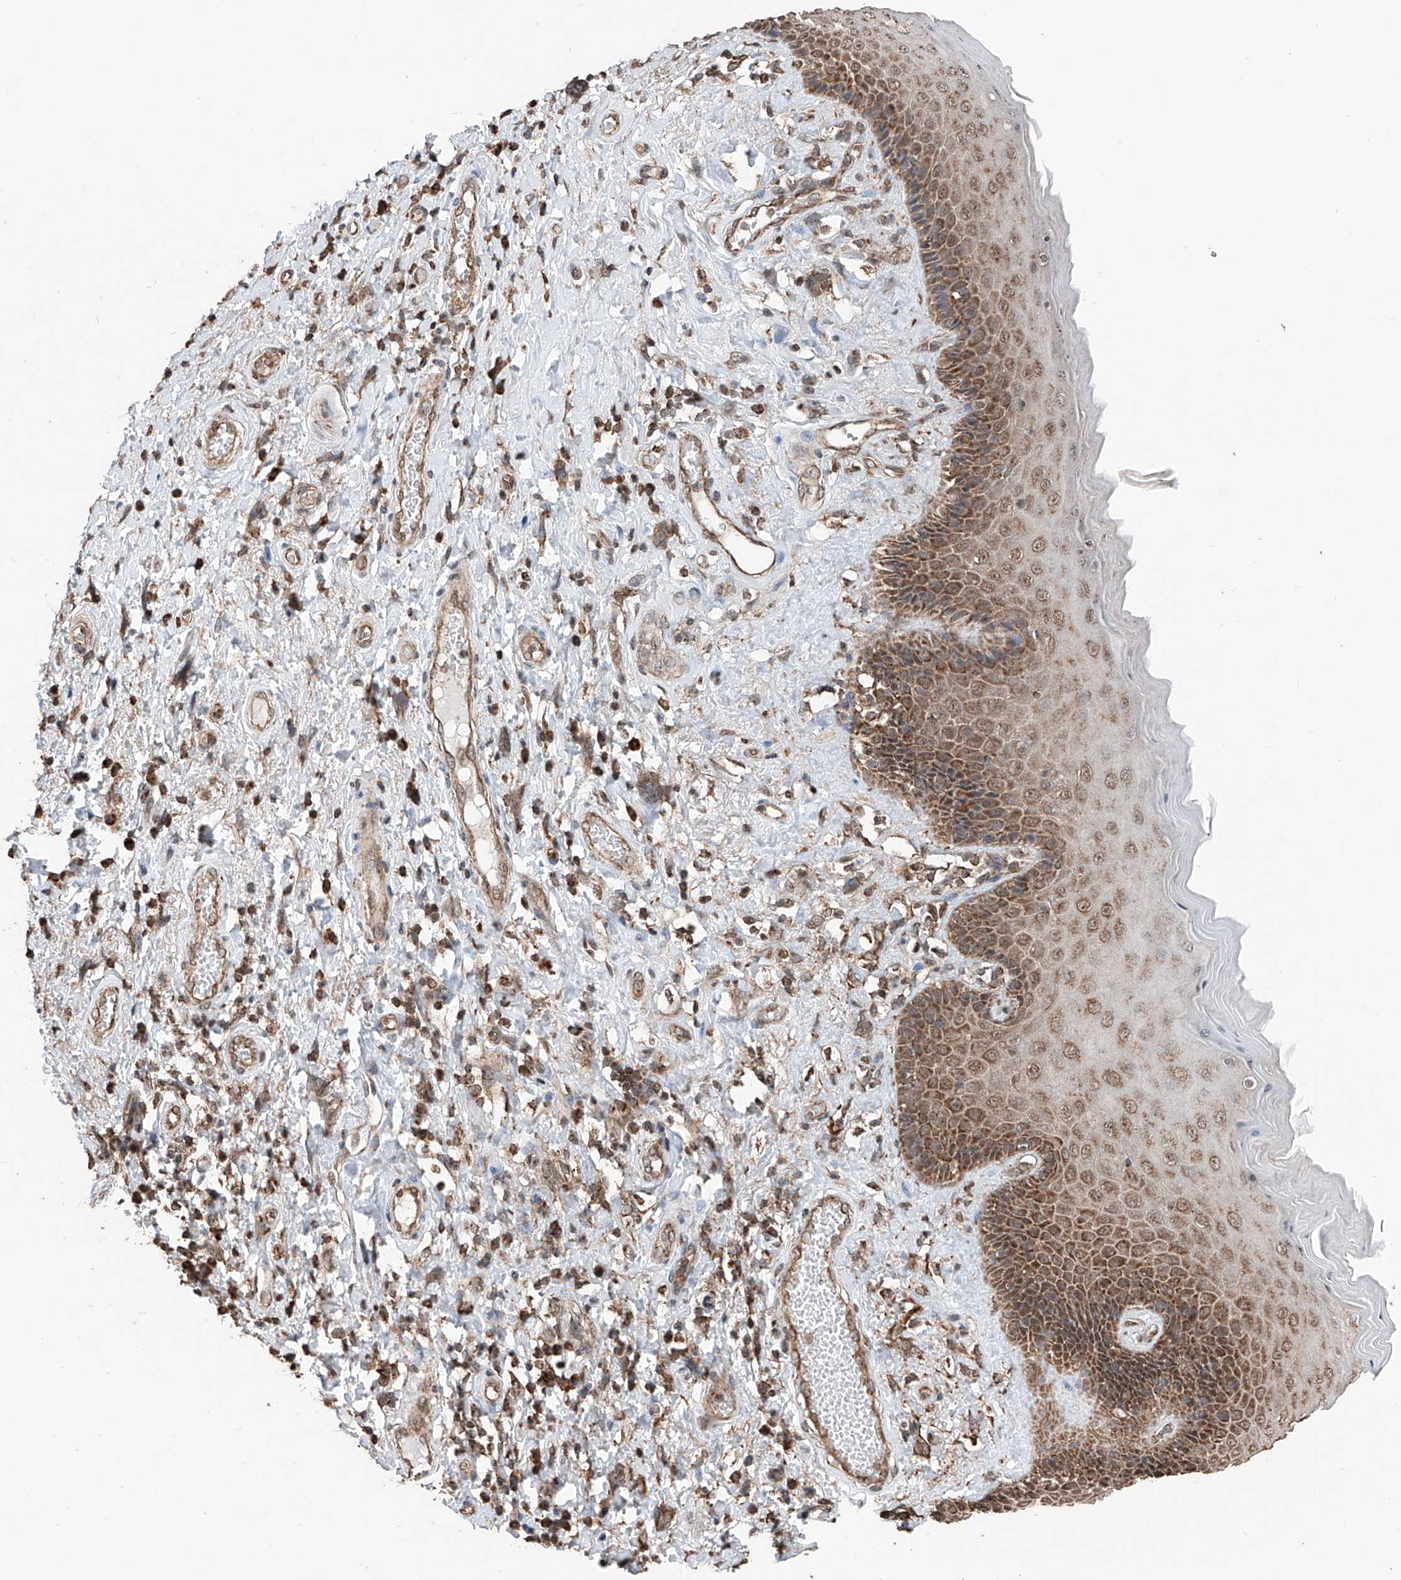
{"staining": {"intensity": "moderate", "quantity": ">75%", "location": "cytoplasmic/membranous"}, "tissue": "skin", "cell_type": "Epidermal cells", "image_type": "normal", "snomed": [{"axis": "morphology", "description": "Normal tissue, NOS"}, {"axis": "topography", "description": "Anal"}], "caption": "IHC of benign human skin exhibits medium levels of moderate cytoplasmic/membranous expression in about >75% of epidermal cells. The protein of interest is stained brown, and the nuclei are stained in blue (DAB (3,3'-diaminobenzidine) IHC with brightfield microscopy, high magnification).", "gene": "ZNF445", "patient": {"sex": "male", "age": 69}}